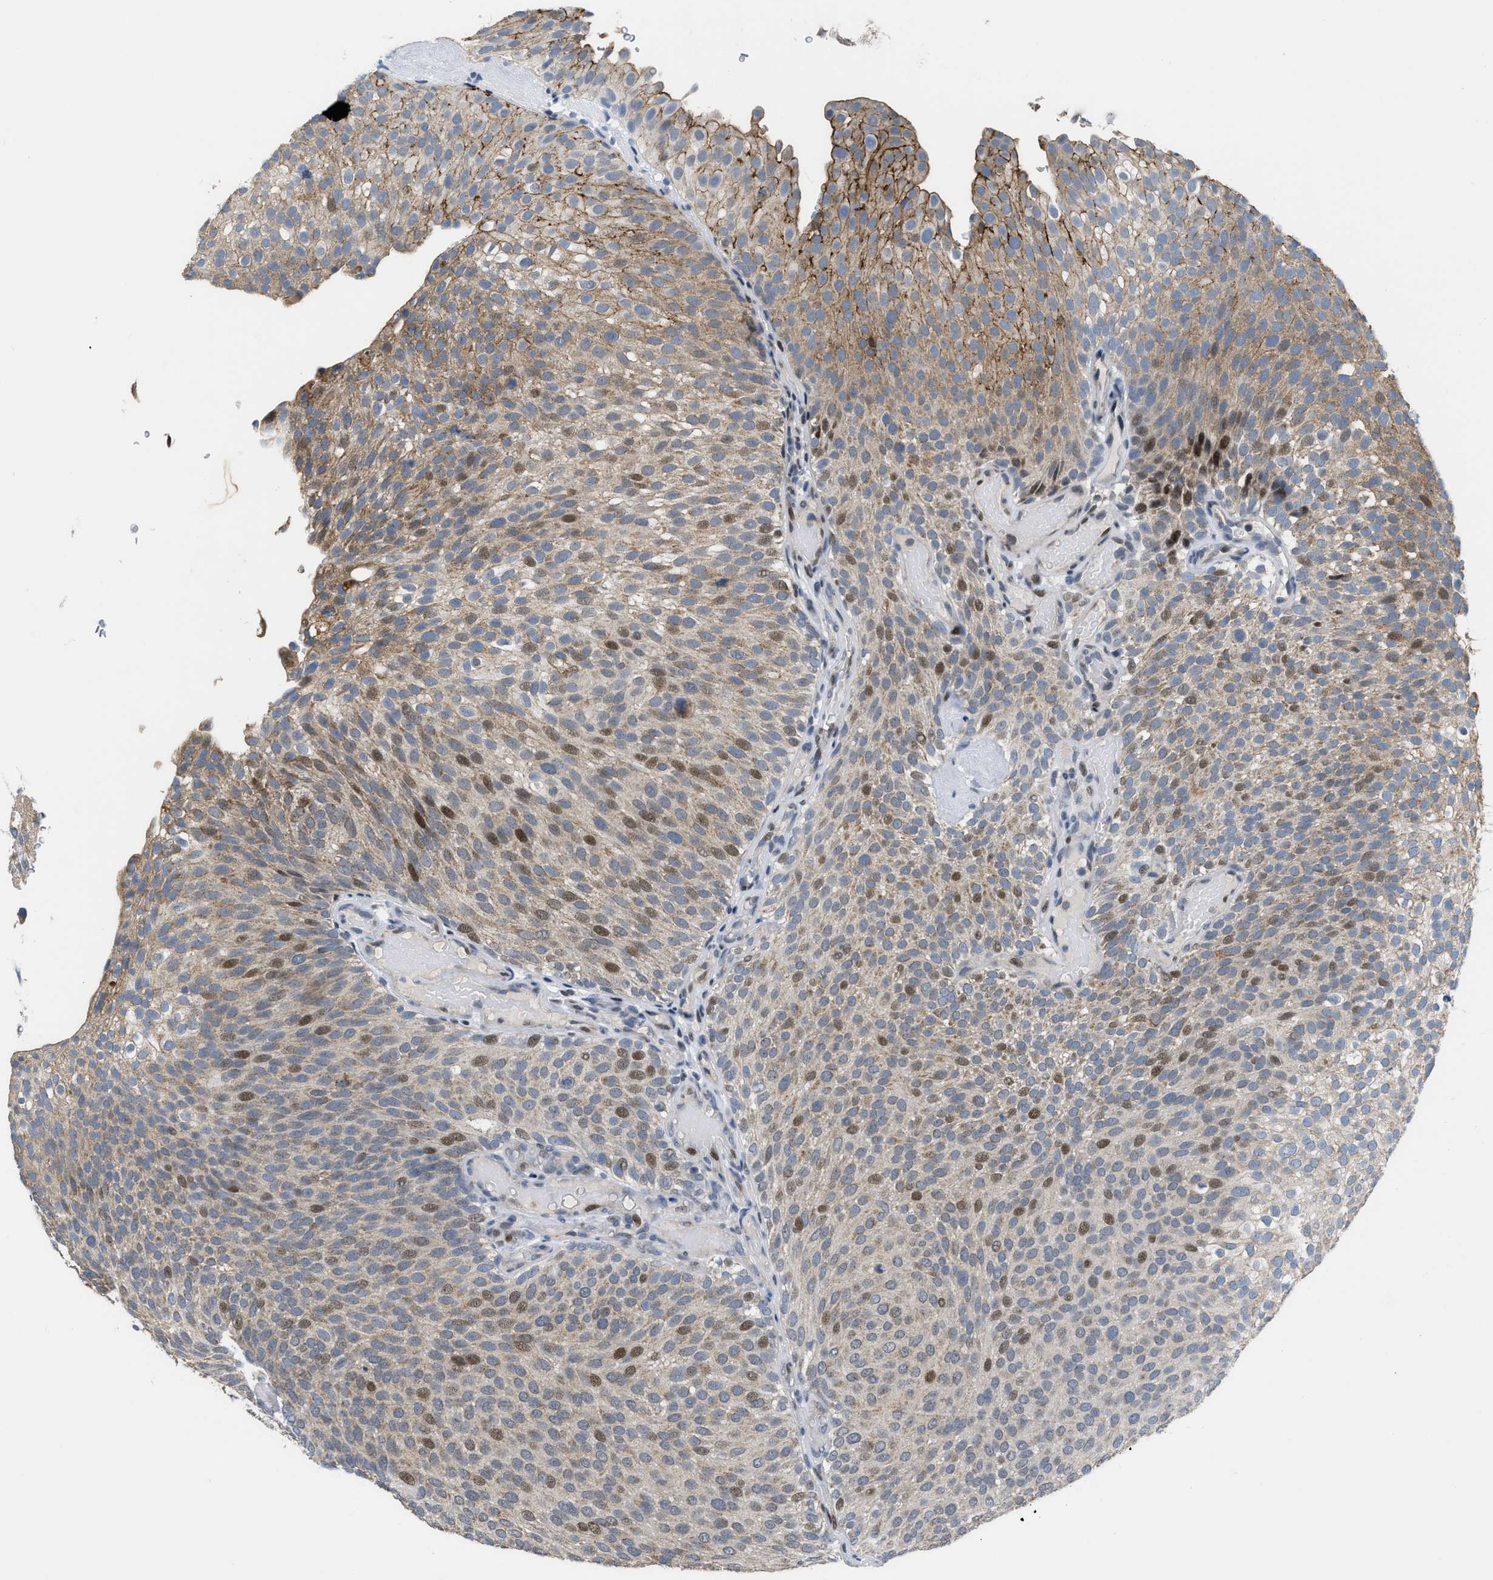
{"staining": {"intensity": "moderate", "quantity": "25%-75%", "location": "cytoplasmic/membranous,nuclear"}, "tissue": "urothelial cancer", "cell_type": "Tumor cells", "image_type": "cancer", "snomed": [{"axis": "morphology", "description": "Urothelial carcinoma, Low grade"}, {"axis": "topography", "description": "Urinary bladder"}], "caption": "Urothelial carcinoma (low-grade) stained for a protein (brown) shows moderate cytoplasmic/membranous and nuclear positive positivity in about 25%-75% of tumor cells.", "gene": "SETDB1", "patient": {"sex": "male", "age": 78}}